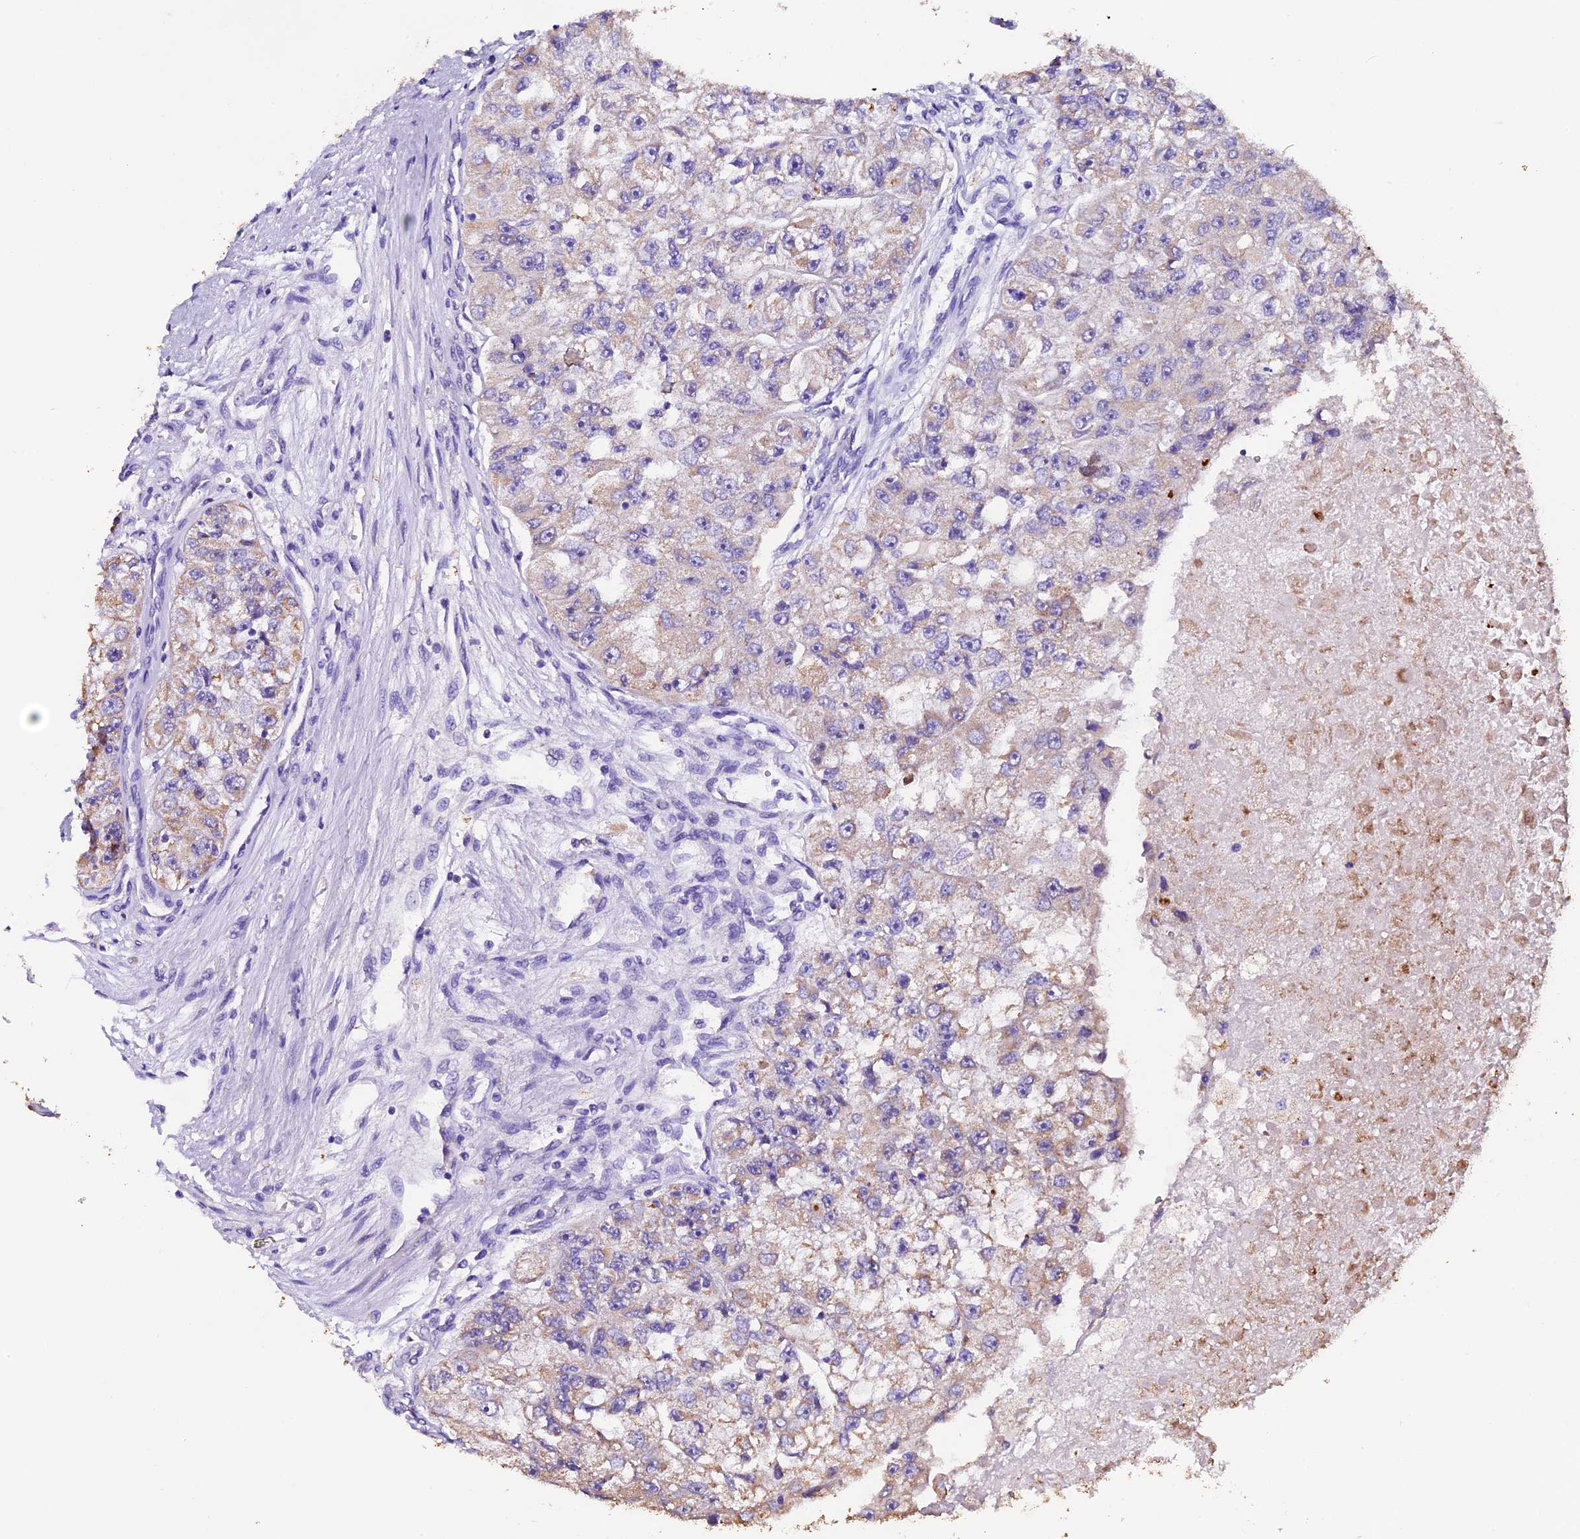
{"staining": {"intensity": "weak", "quantity": ">75%", "location": "cytoplasmic/membranous"}, "tissue": "renal cancer", "cell_type": "Tumor cells", "image_type": "cancer", "snomed": [{"axis": "morphology", "description": "Adenocarcinoma, NOS"}, {"axis": "topography", "description": "Kidney"}], "caption": "Immunohistochemical staining of adenocarcinoma (renal) demonstrates low levels of weak cytoplasmic/membranous protein expression in approximately >75% of tumor cells.", "gene": "FBXW9", "patient": {"sex": "male", "age": 63}}